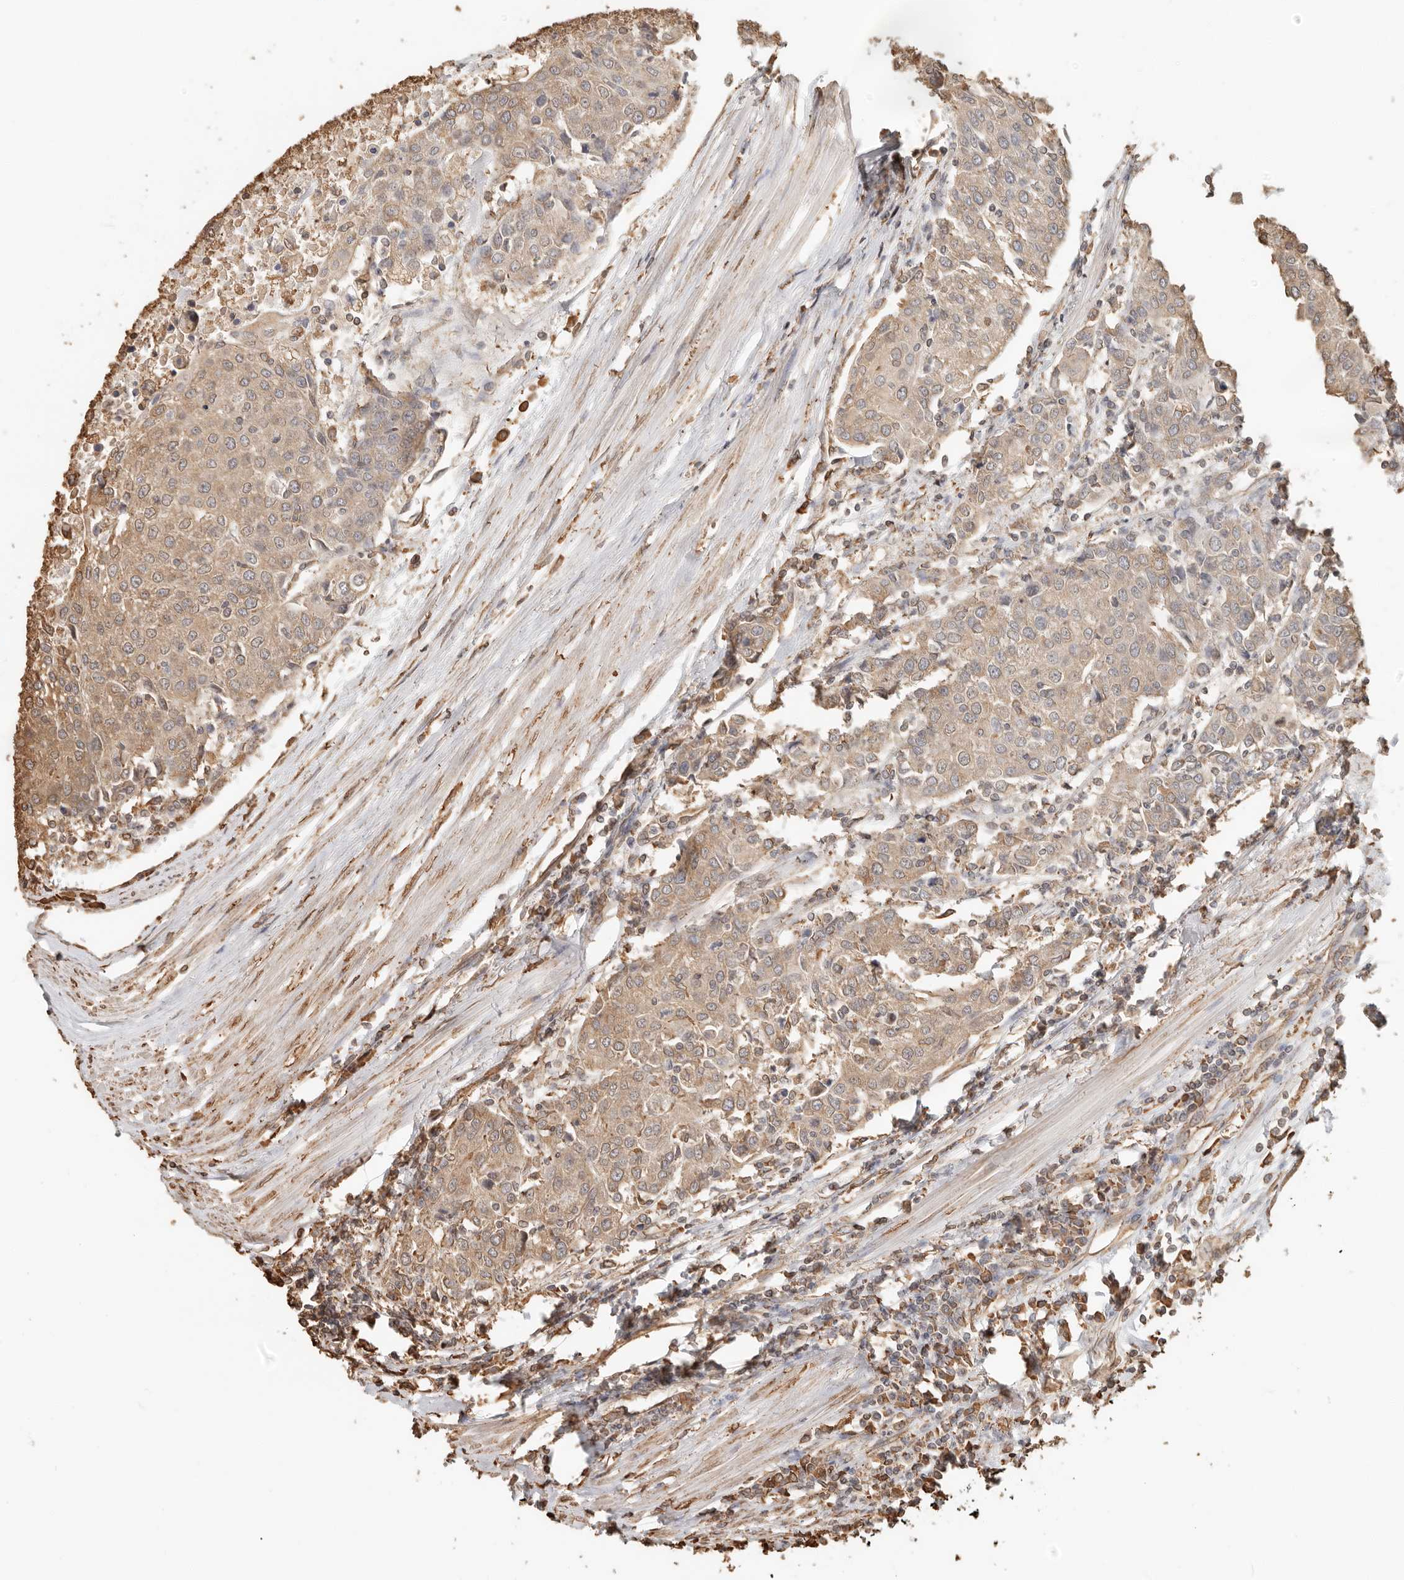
{"staining": {"intensity": "moderate", "quantity": "<25%", "location": "cytoplasmic/membranous"}, "tissue": "urothelial cancer", "cell_type": "Tumor cells", "image_type": "cancer", "snomed": [{"axis": "morphology", "description": "Urothelial carcinoma, High grade"}, {"axis": "topography", "description": "Urinary bladder"}], "caption": "A brown stain highlights moderate cytoplasmic/membranous positivity of a protein in human urothelial cancer tumor cells.", "gene": "ARHGEF10L", "patient": {"sex": "female", "age": 85}}